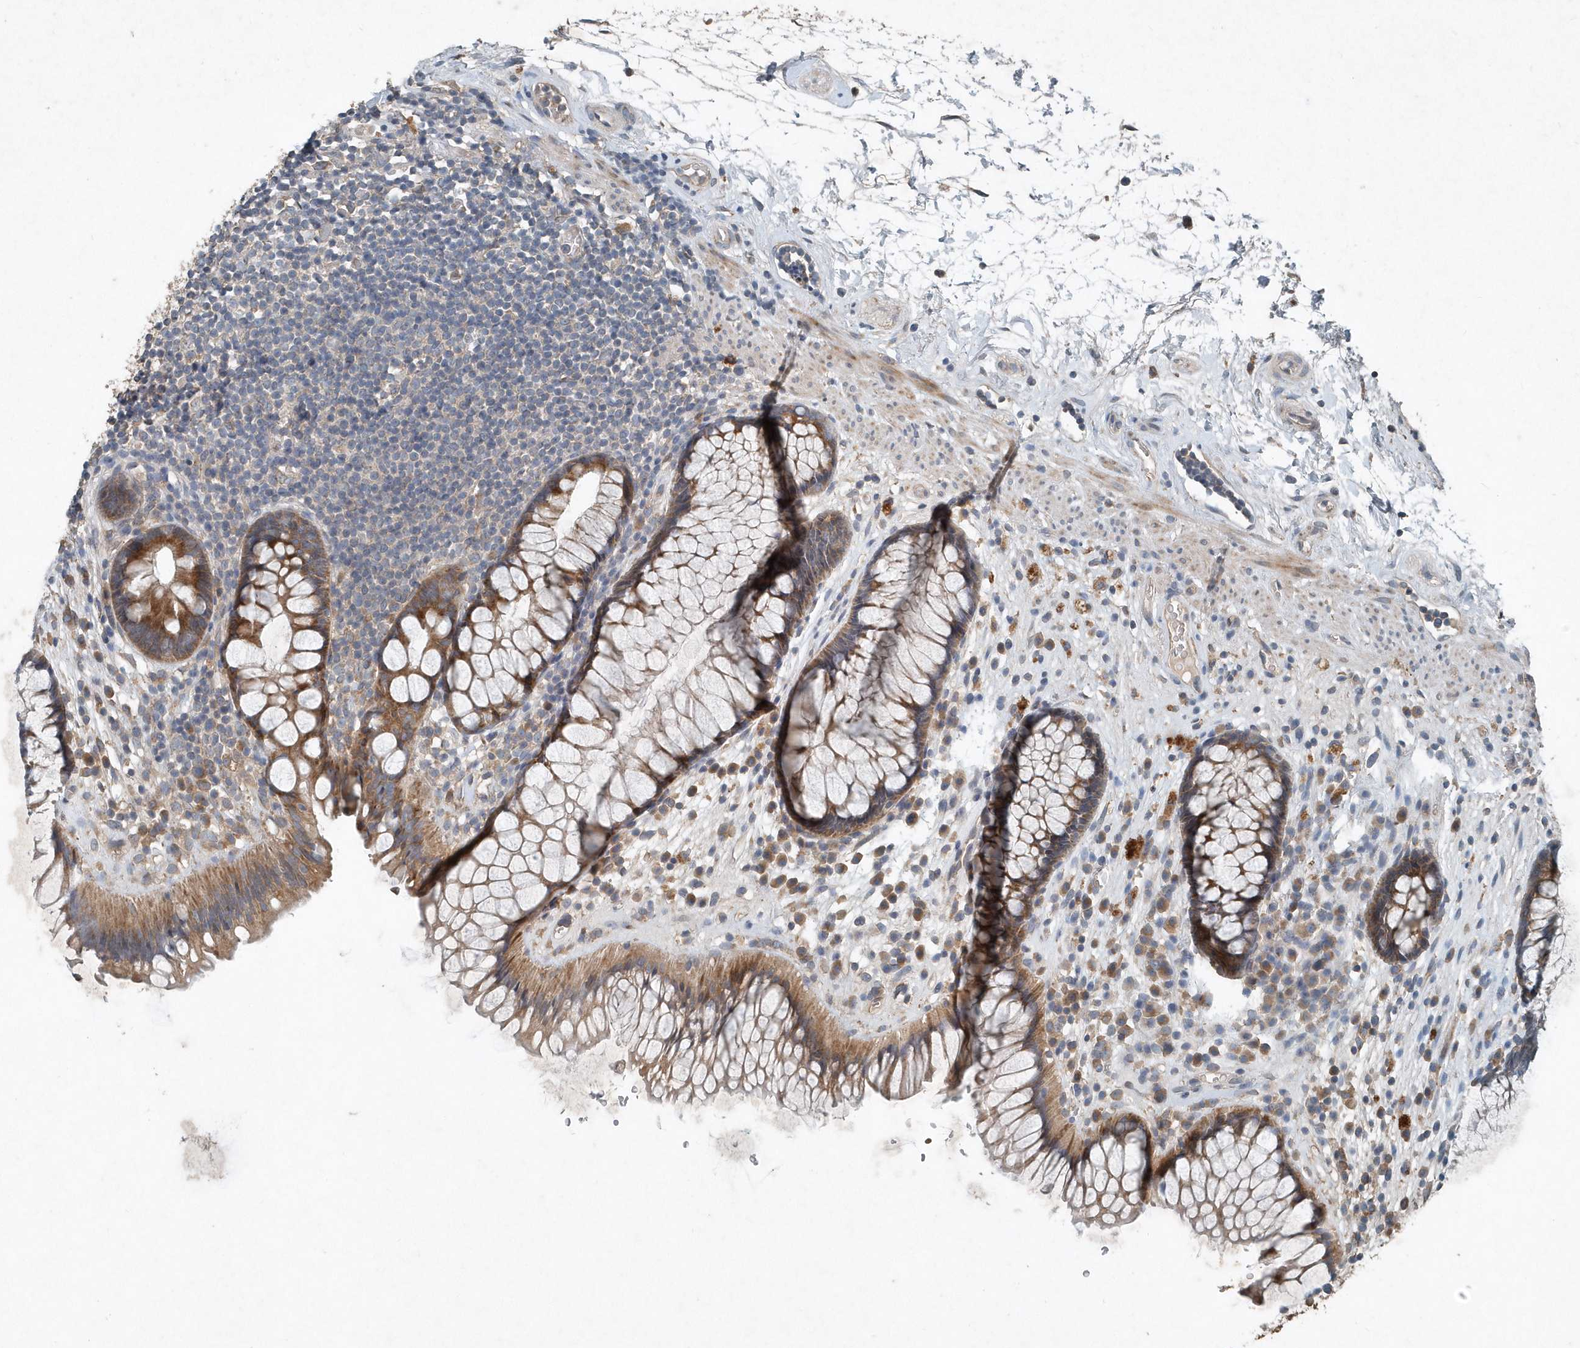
{"staining": {"intensity": "moderate", "quantity": ">75%", "location": "cytoplasmic/membranous"}, "tissue": "rectum", "cell_type": "Glandular cells", "image_type": "normal", "snomed": [{"axis": "morphology", "description": "Normal tissue, NOS"}, {"axis": "topography", "description": "Rectum"}], "caption": "This histopathology image exhibits immunohistochemistry staining of unremarkable rectum, with medium moderate cytoplasmic/membranous staining in approximately >75% of glandular cells.", "gene": "SCFD2", "patient": {"sex": "male", "age": 51}}